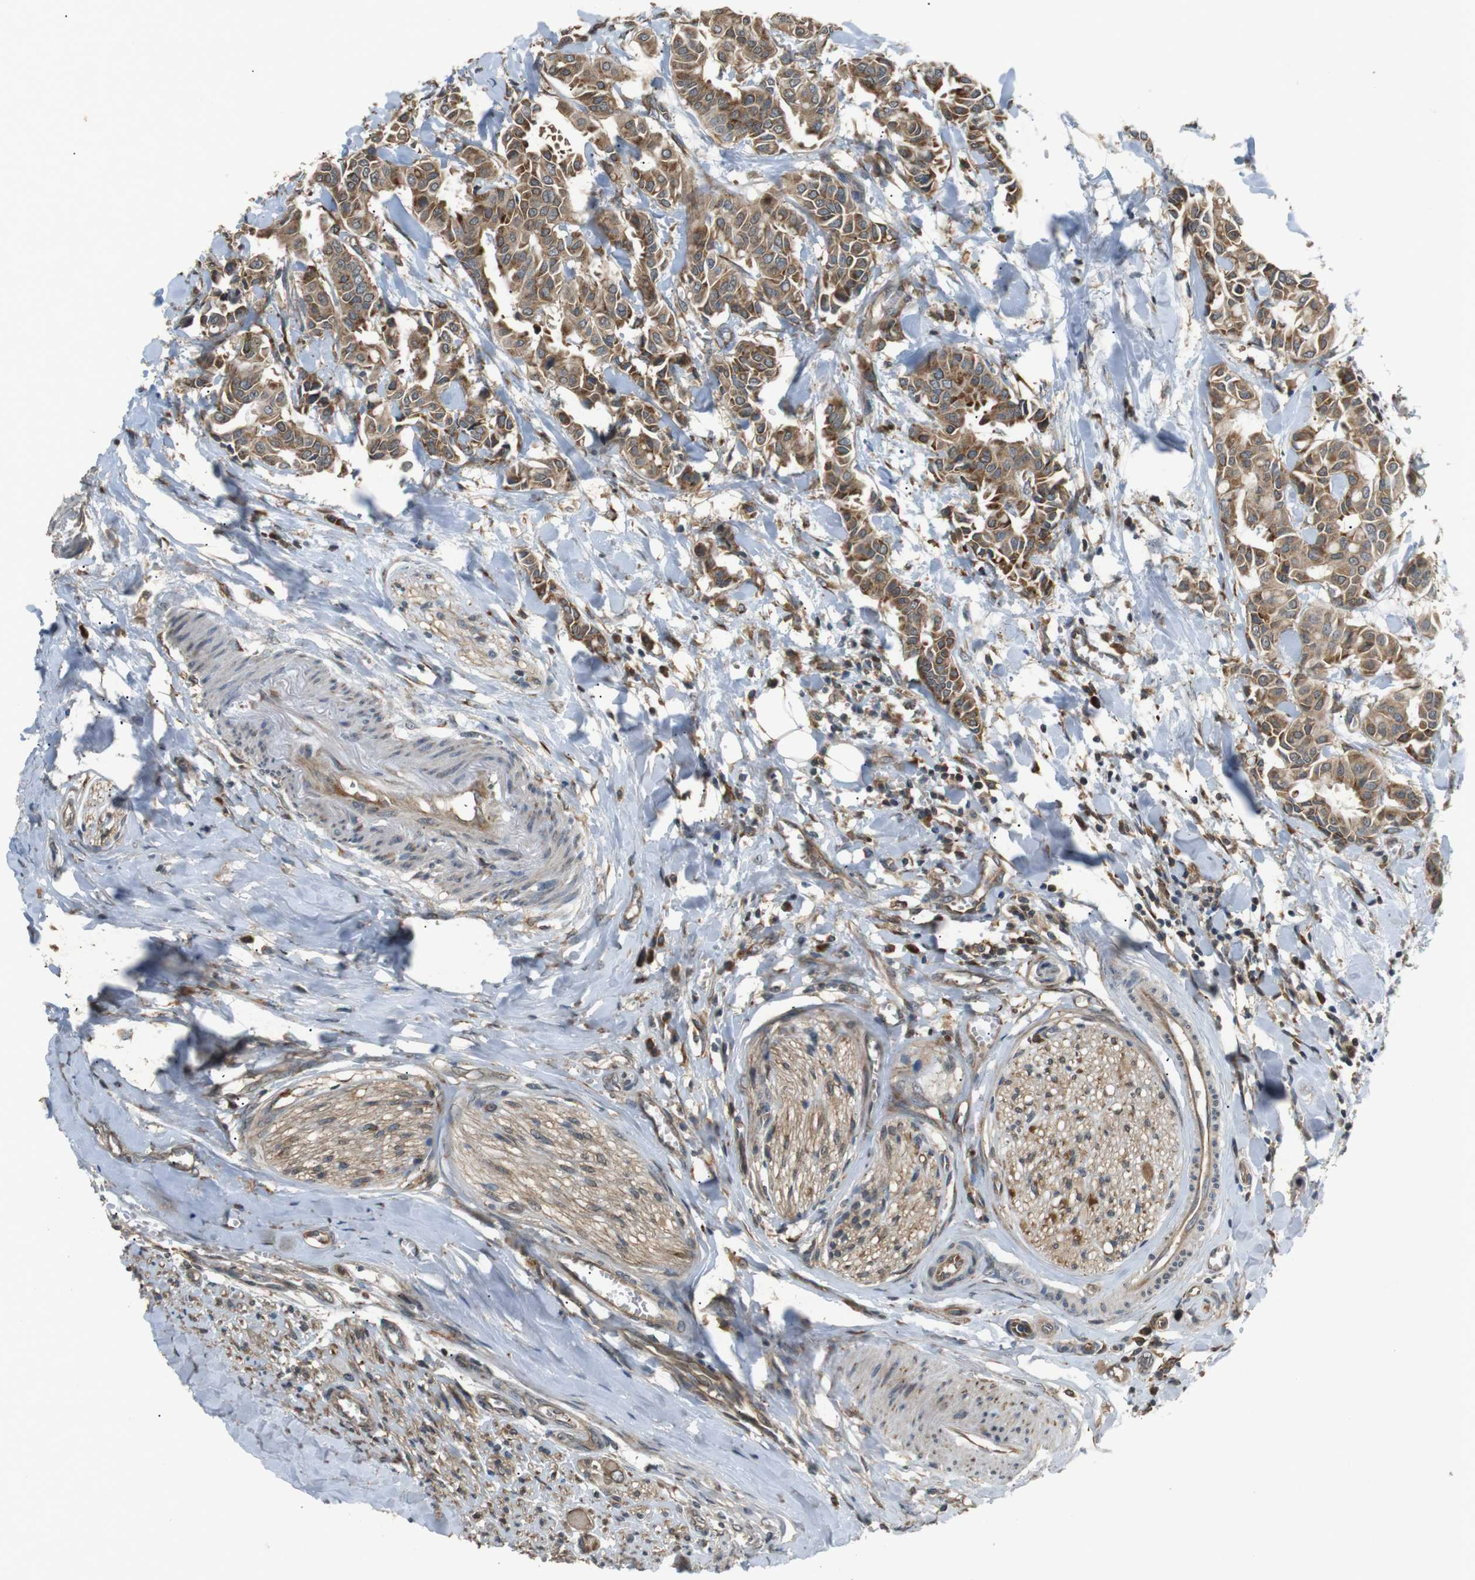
{"staining": {"intensity": "moderate", "quantity": ">75%", "location": "cytoplasmic/membranous"}, "tissue": "head and neck cancer", "cell_type": "Tumor cells", "image_type": "cancer", "snomed": [{"axis": "morphology", "description": "Adenocarcinoma, NOS"}, {"axis": "topography", "description": "Salivary gland"}, {"axis": "topography", "description": "Head-Neck"}], "caption": "Adenocarcinoma (head and neck) stained with immunohistochemistry (IHC) reveals moderate cytoplasmic/membranous staining in approximately >75% of tumor cells. (Stains: DAB in brown, nuclei in blue, Microscopy: brightfield microscopy at high magnification).", "gene": "ARHGAP24", "patient": {"sex": "female", "age": 59}}